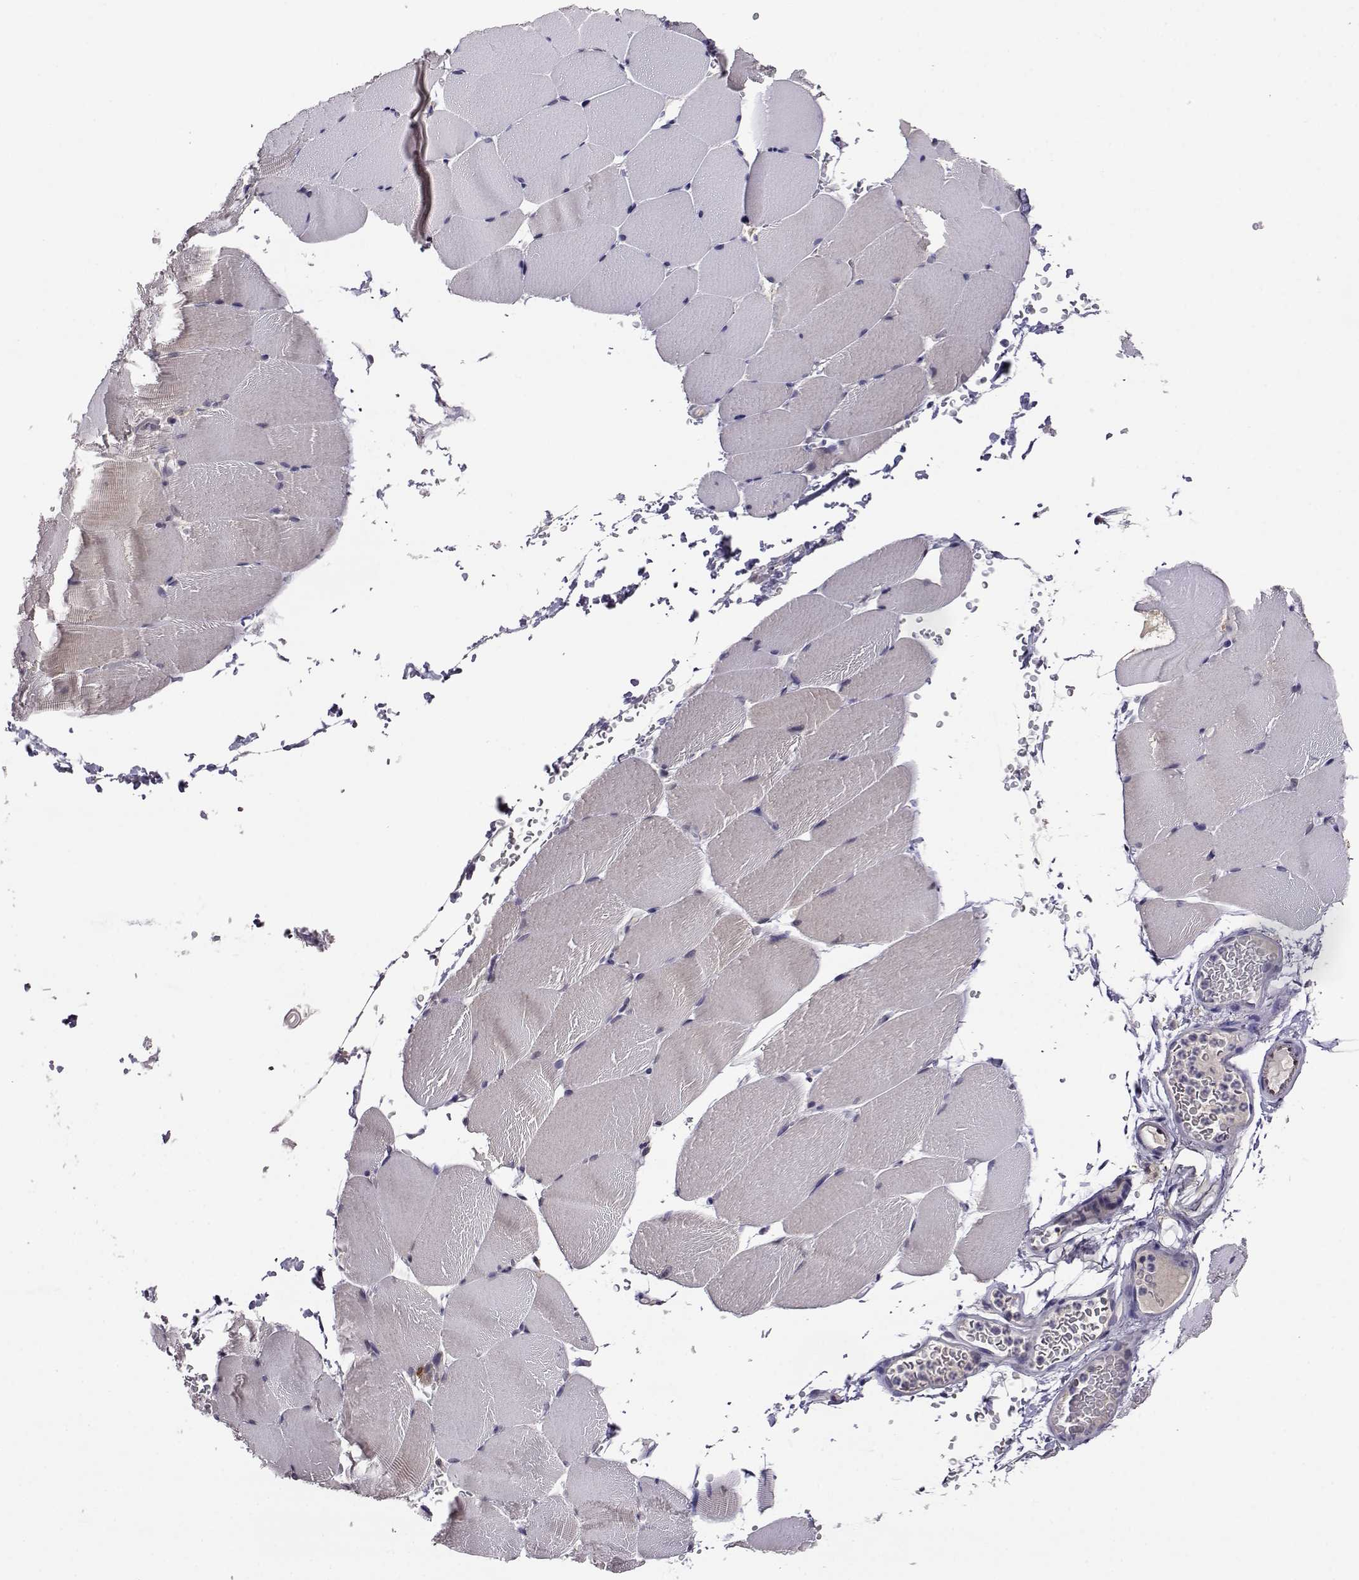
{"staining": {"intensity": "negative", "quantity": "none", "location": "none"}, "tissue": "skeletal muscle", "cell_type": "Myocytes", "image_type": "normal", "snomed": [{"axis": "morphology", "description": "Normal tissue, NOS"}, {"axis": "topography", "description": "Skeletal muscle"}], "caption": "This histopathology image is of unremarkable skeletal muscle stained with immunohistochemistry (IHC) to label a protein in brown with the nuclei are counter-stained blue. There is no positivity in myocytes. The staining was performed using DAB (3,3'-diaminobenzidine) to visualize the protein expression in brown, while the nuclei were stained in blue with hematoxylin (Magnification: 20x).", "gene": "AKR1B1", "patient": {"sex": "female", "age": 37}}